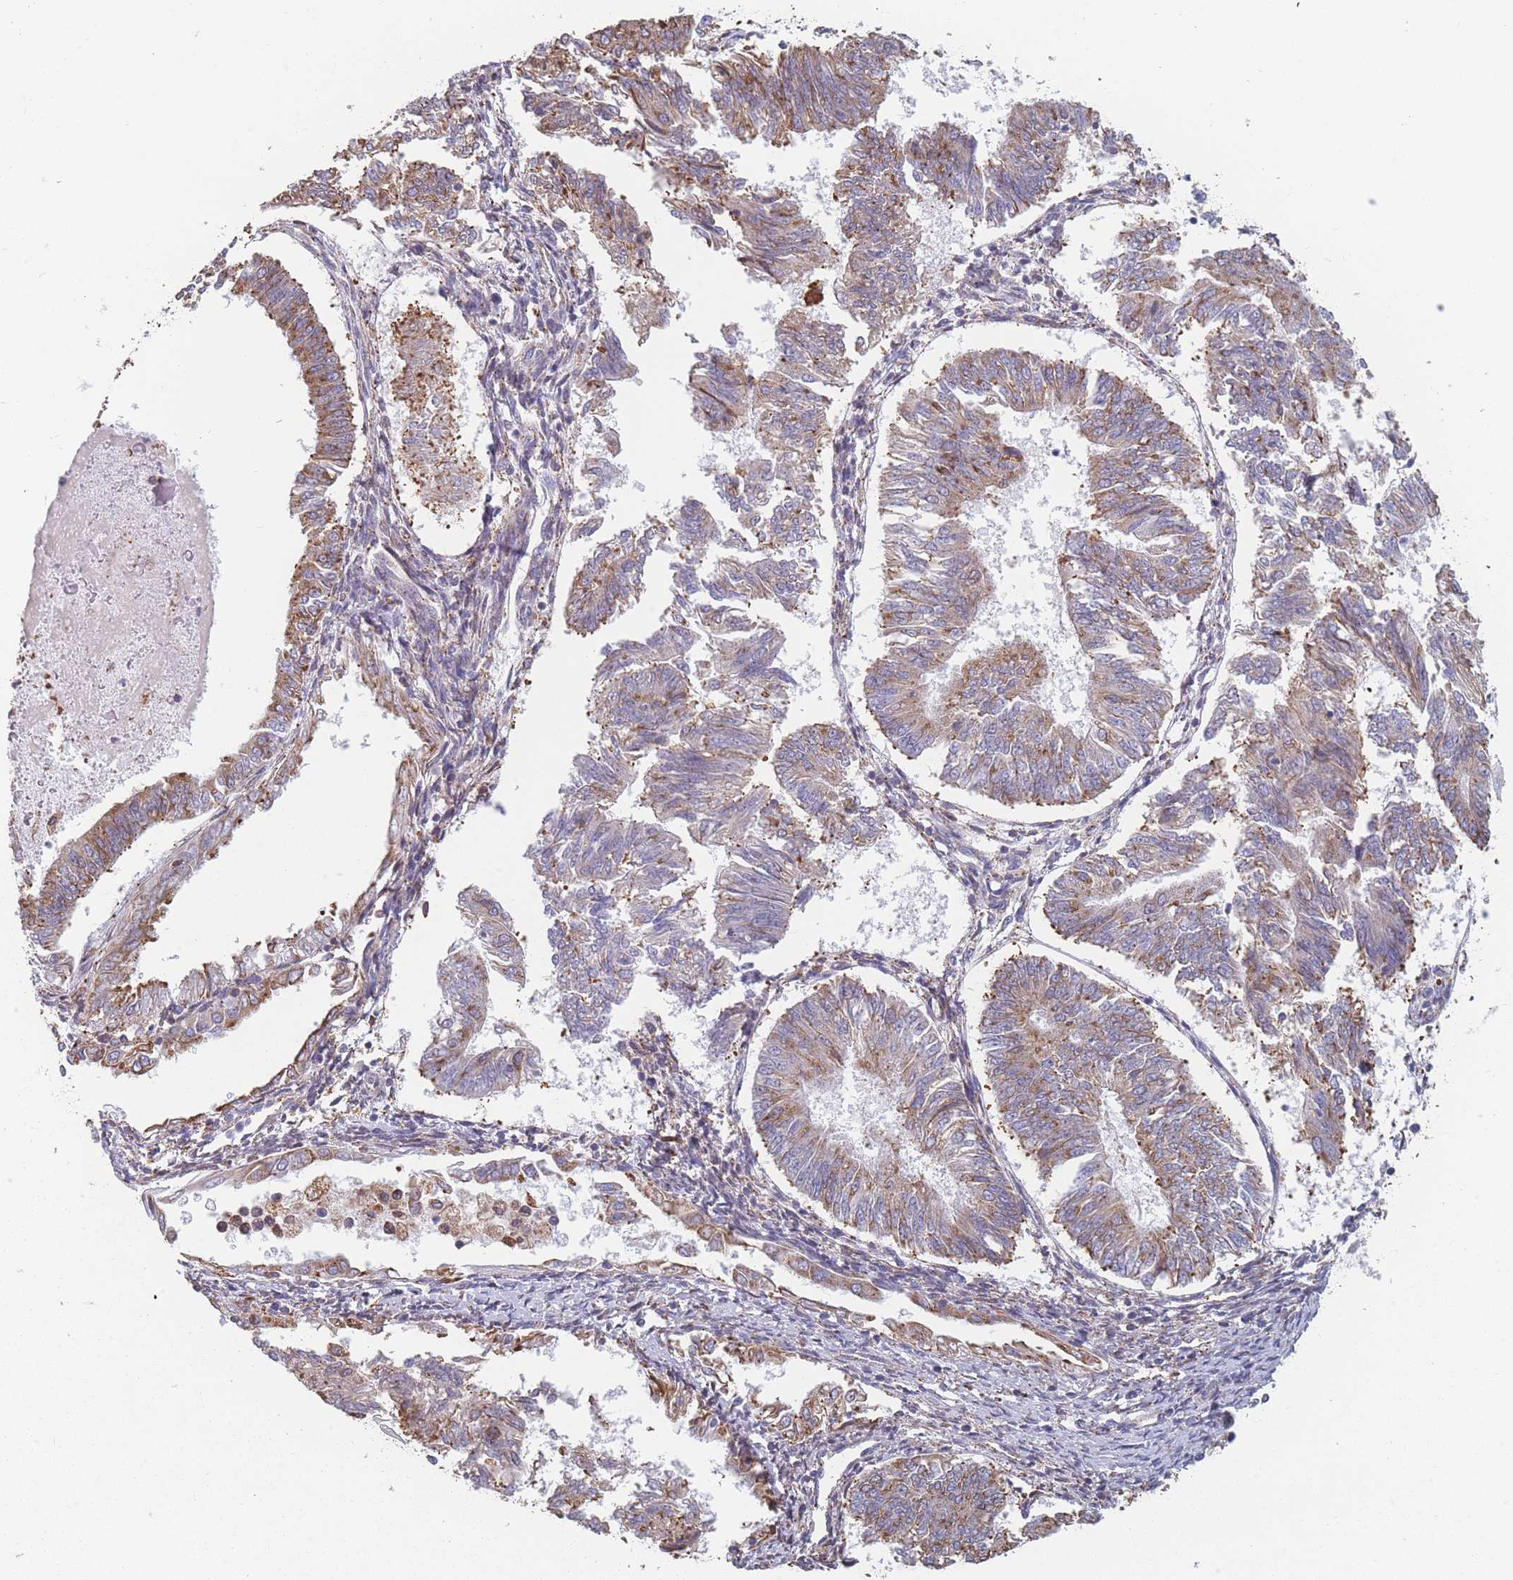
{"staining": {"intensity": "moderate", "quantity": ">75%", "location": "cytoplasmic/membranous"}, "tissue": "endometrial cancer", "cell_type": "Tumor cells", "image_type": "cancer", "snomed": [{"axis": "morphology", "description": "Adenocarcinoma, NOS"}, {"axis": "topography", "description": "Endometrium"}], "caption": "Endometrial adenocarcinoma stained with a brown dye shows moderate cytoplasmic/membranous positive staining in about >75% of tumor cells.", "gene": "OR7C2", "patient": {"sex": "female", "age": 58}}